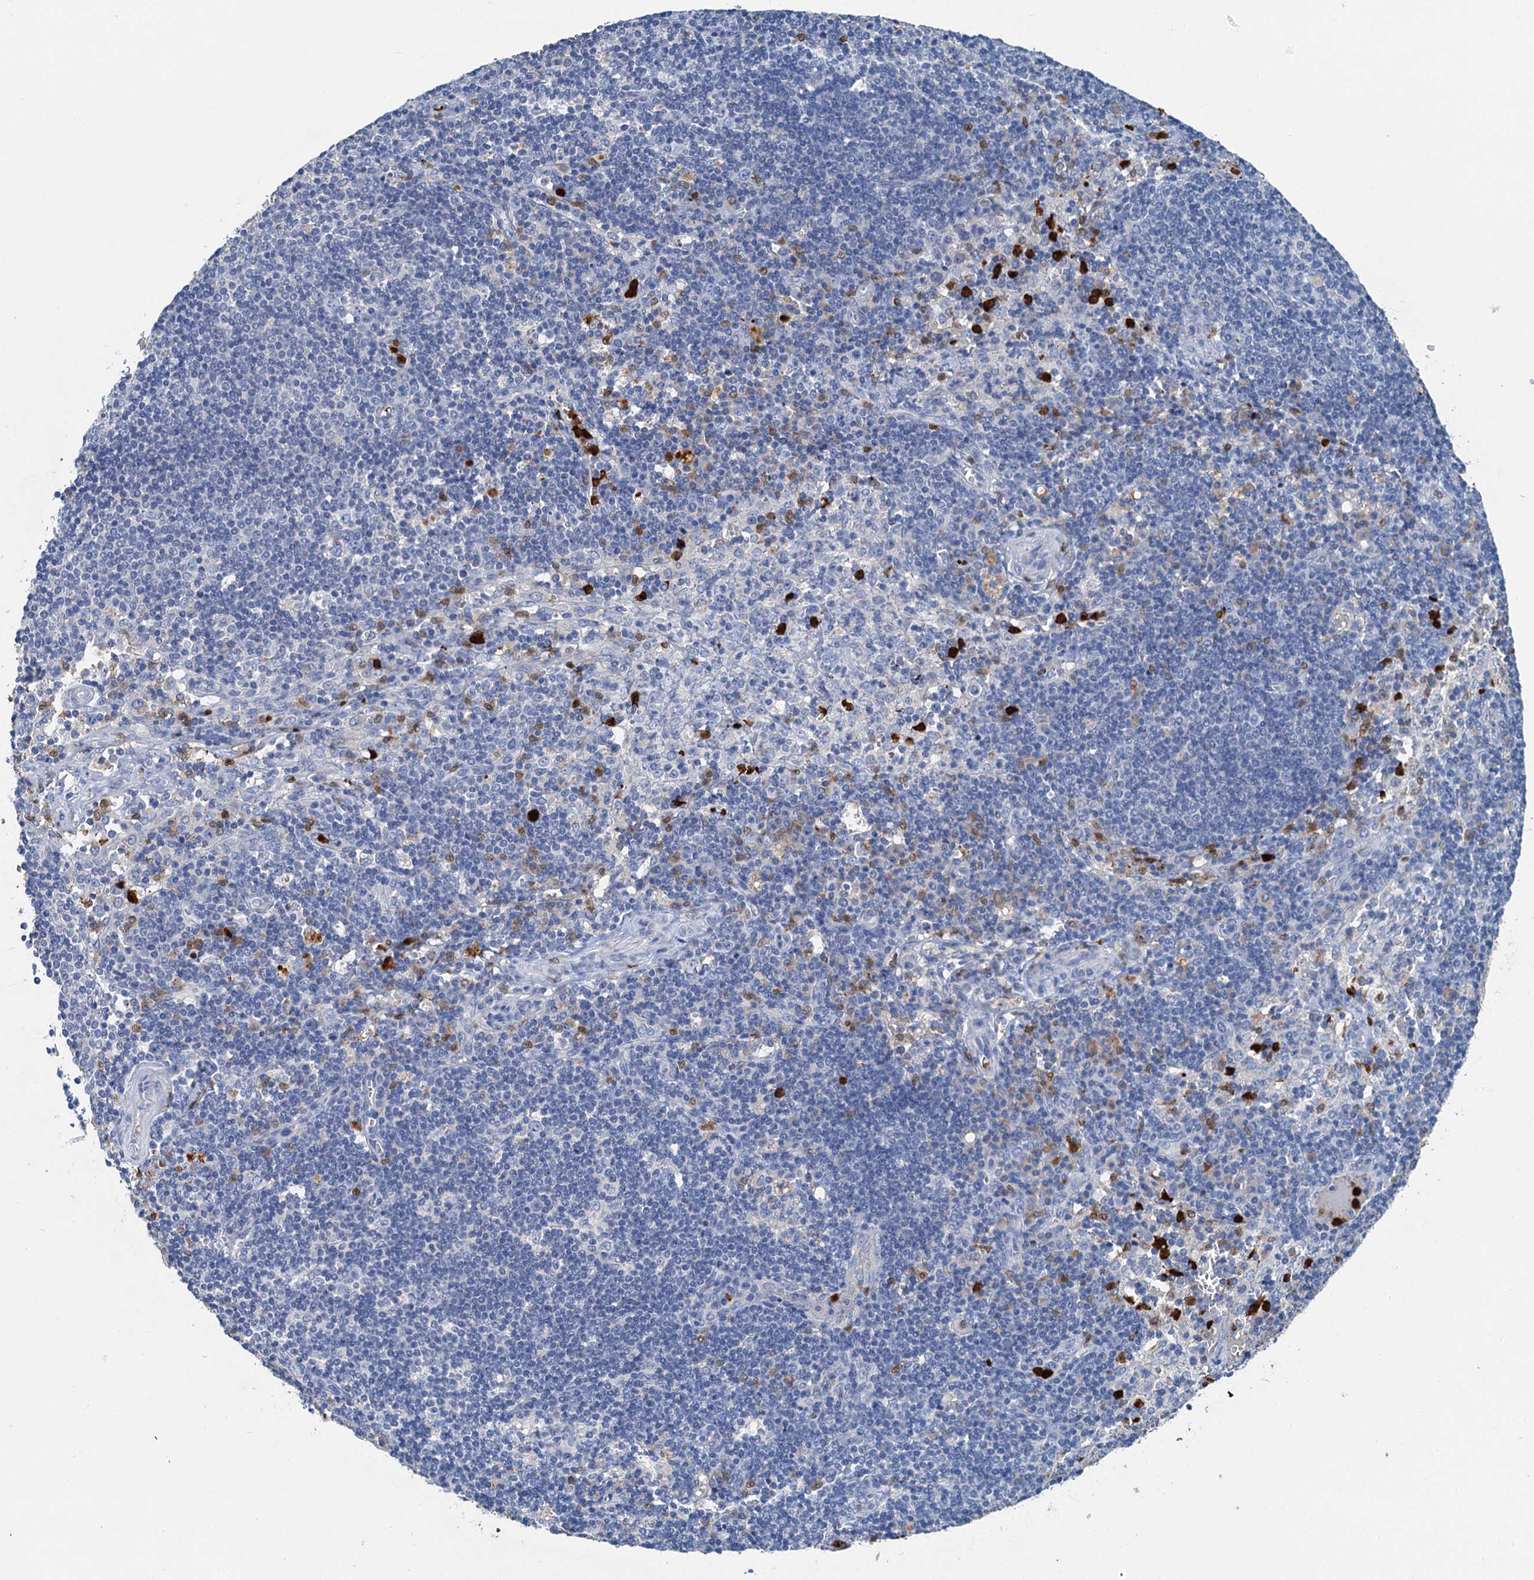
{"staining": {"intensity": "negative", "quantity": "none", "location": "none"}, "tissue": "lymph node", "cell_type": "Germinal center cells", "image_type": "normal", "snomed": [{"axis": "morphology", "description": "Normal tissue, NOS"}, {"axis": "topography", "description": "Lymph node"}], "caption": "Normal lymph node was stained to show a protein in brown. There is no significant positivity in germinal center cells. (Brightfield microscopy of DAB (3,3'-diaminobenzidine) IHC at high magnification).", "gene": "OTOA", "patient": {"sex": "male", "age": 58}}